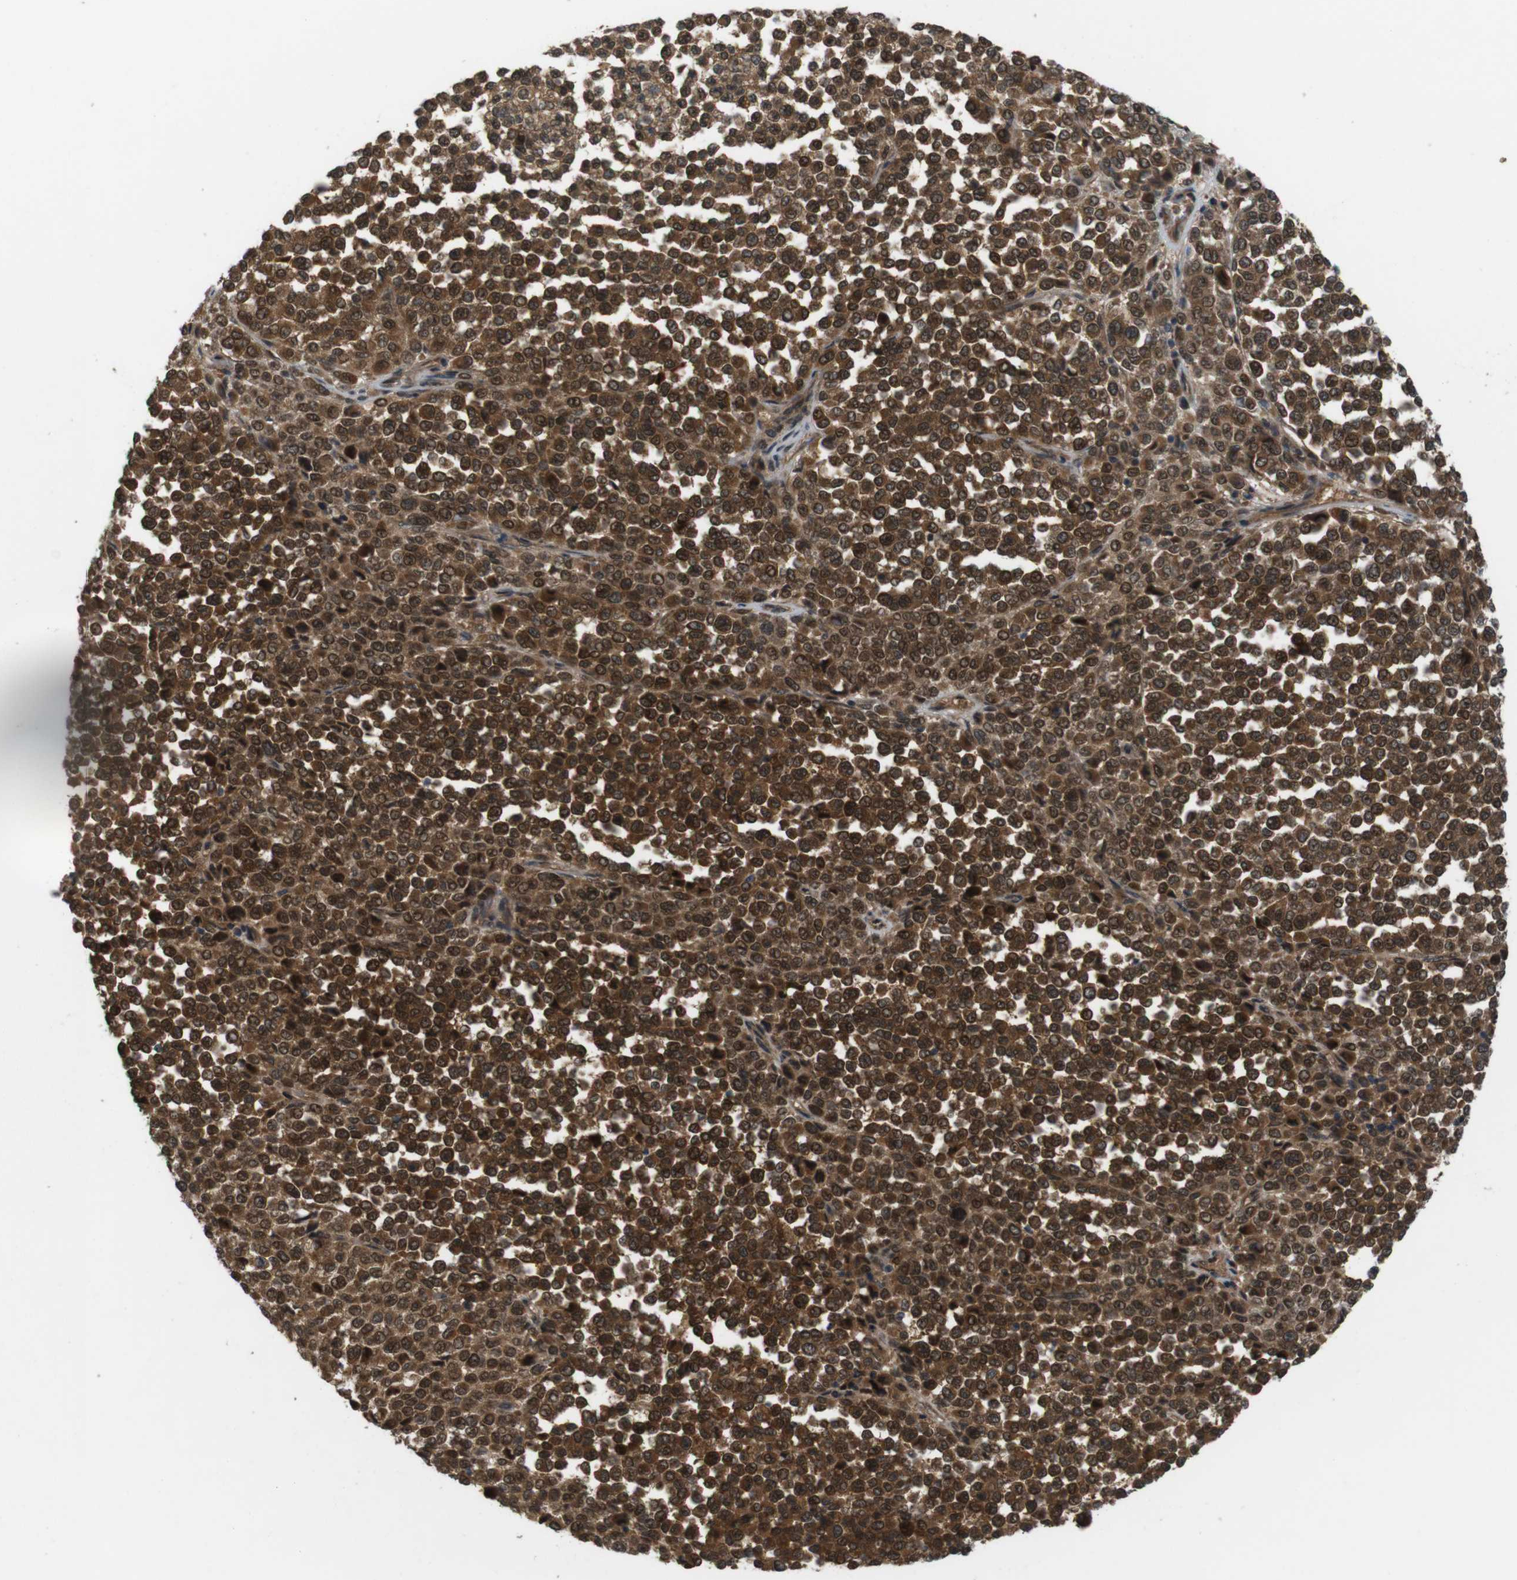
{"staining": {"intensity": "strong", "quantity": ">75%", "location": "cytoplasmic/membranous,nuclear"}, "tissue": "melanoma", "cell_type": "Tumor cells", "image_type": "cancer", "snomed": [{"axis": "morphology", "description": "Malignant melanoma, Metastatic site"}, {"axis": "topography", "description": "Pancreas"}], "caption": "An image showing strong cytoplasmic/membranous and nuclear positivity in approximately >75% of tumor cells in melanoma, as visualized by brown immunohistochemical staining.", "gene": "NFKBIE", "patient": {"sex": "female", "age": 30}}